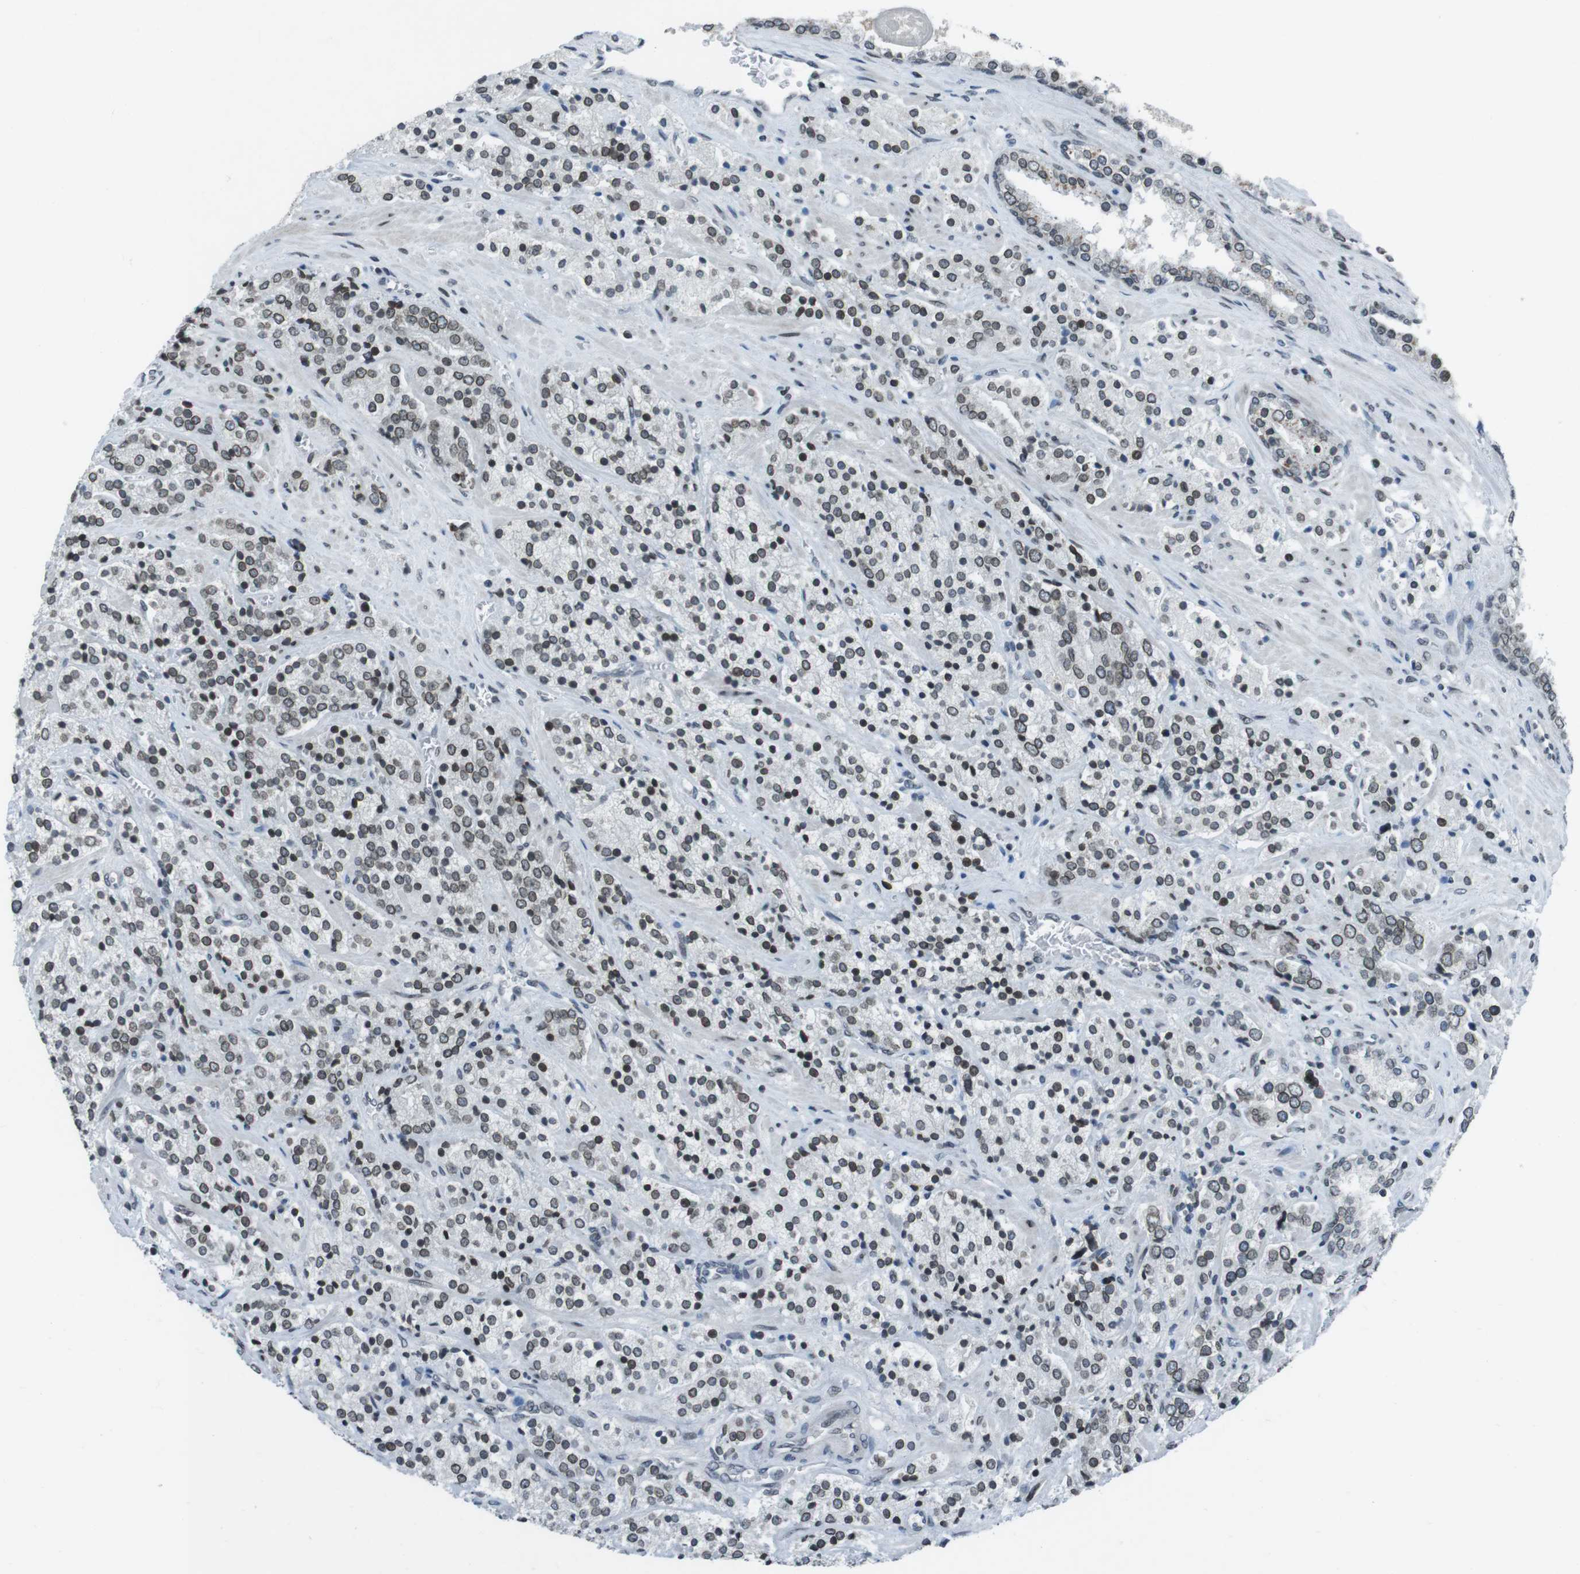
{"staining": {"intensity": "moderate", "quantity": ">75%", "location": "cytoplasmic/membranous,nuclear"}, "tissue": "prostate cancer", "cell_type": "Tumor cells", "image_type": "cancer", "snomed": [{"axis": "morphology", "description": "Adenocarcinoma, High grade"}, {"axis": "topography", "description": "Prostate"}], "caption": "Immunohistochemistry photomicrograph of neoplastic tissue: human prostate cancer stained using immunohistochemistry (IHC) reveals medium levels of moderate protein expression localized specifically in the cytoplasmic/membranous and nuclear of tumor cells, appearing as a cytoplasmic/membranous and nuclear brown color.", "gene": "MAD1L1", "patient": {"sex": "male", "age": 71}}